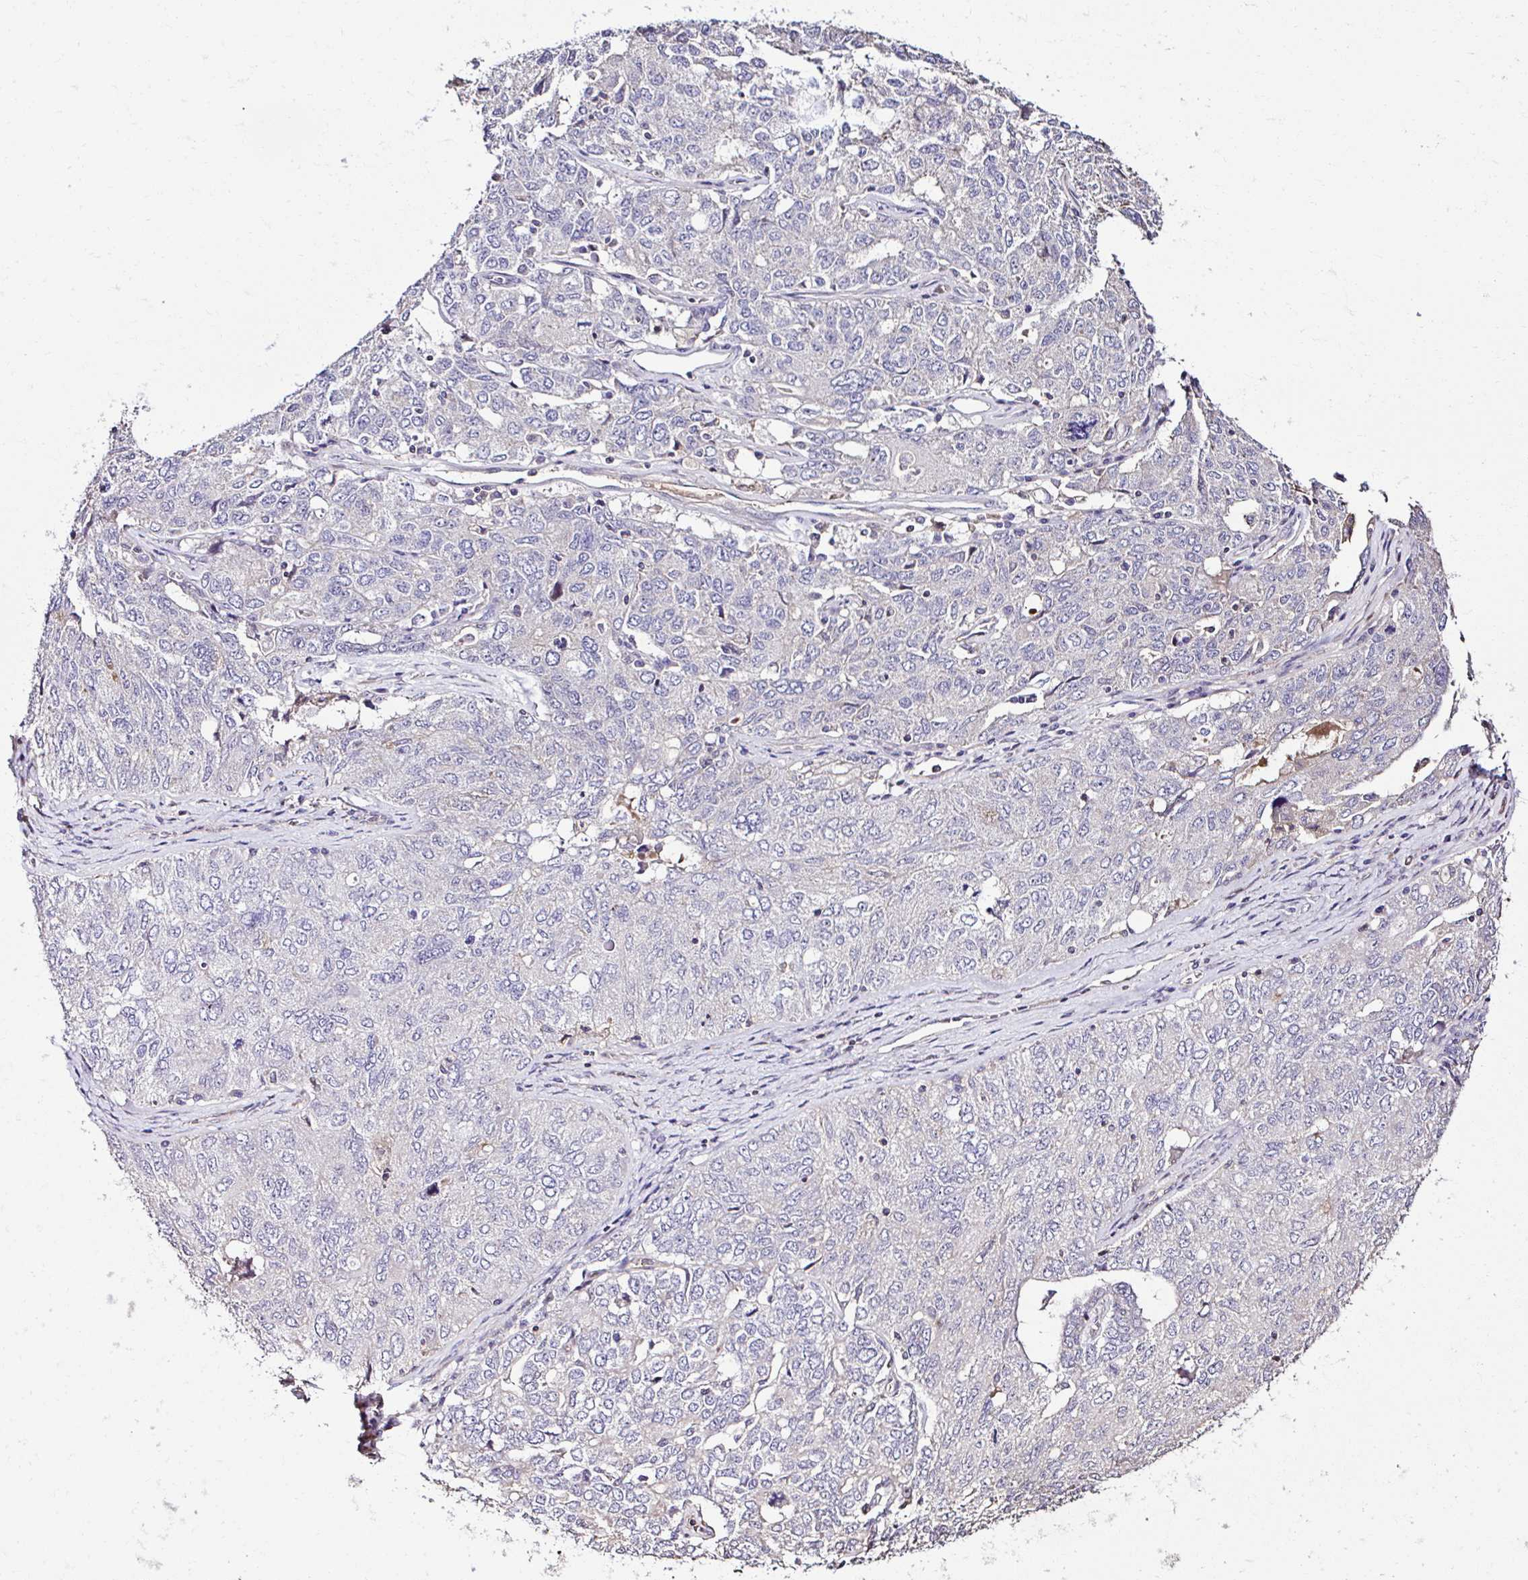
{"staining": {"intensity": "negative", "quantity": "none", "location": "none"}, "tissue": "ovarian cancer", "cell_type": "Tumor cells", "image_type": "cancer", "snomed": [{"axis": "morphology", "description": "Carcinoma, endometroid"}, {"axis": "topography", "description": "Ovary"}], "caption": "High magnification brightfield microscopy of ovarian endometroid carcinoma stained with DAB (3,3'-diaminobenzidine) (brown) and counterstained with hematoxylin (blue): tumor cells show no significant positivity.", "gene": "CCDC85C", "patient": {"sex": "female", "age": 62}}